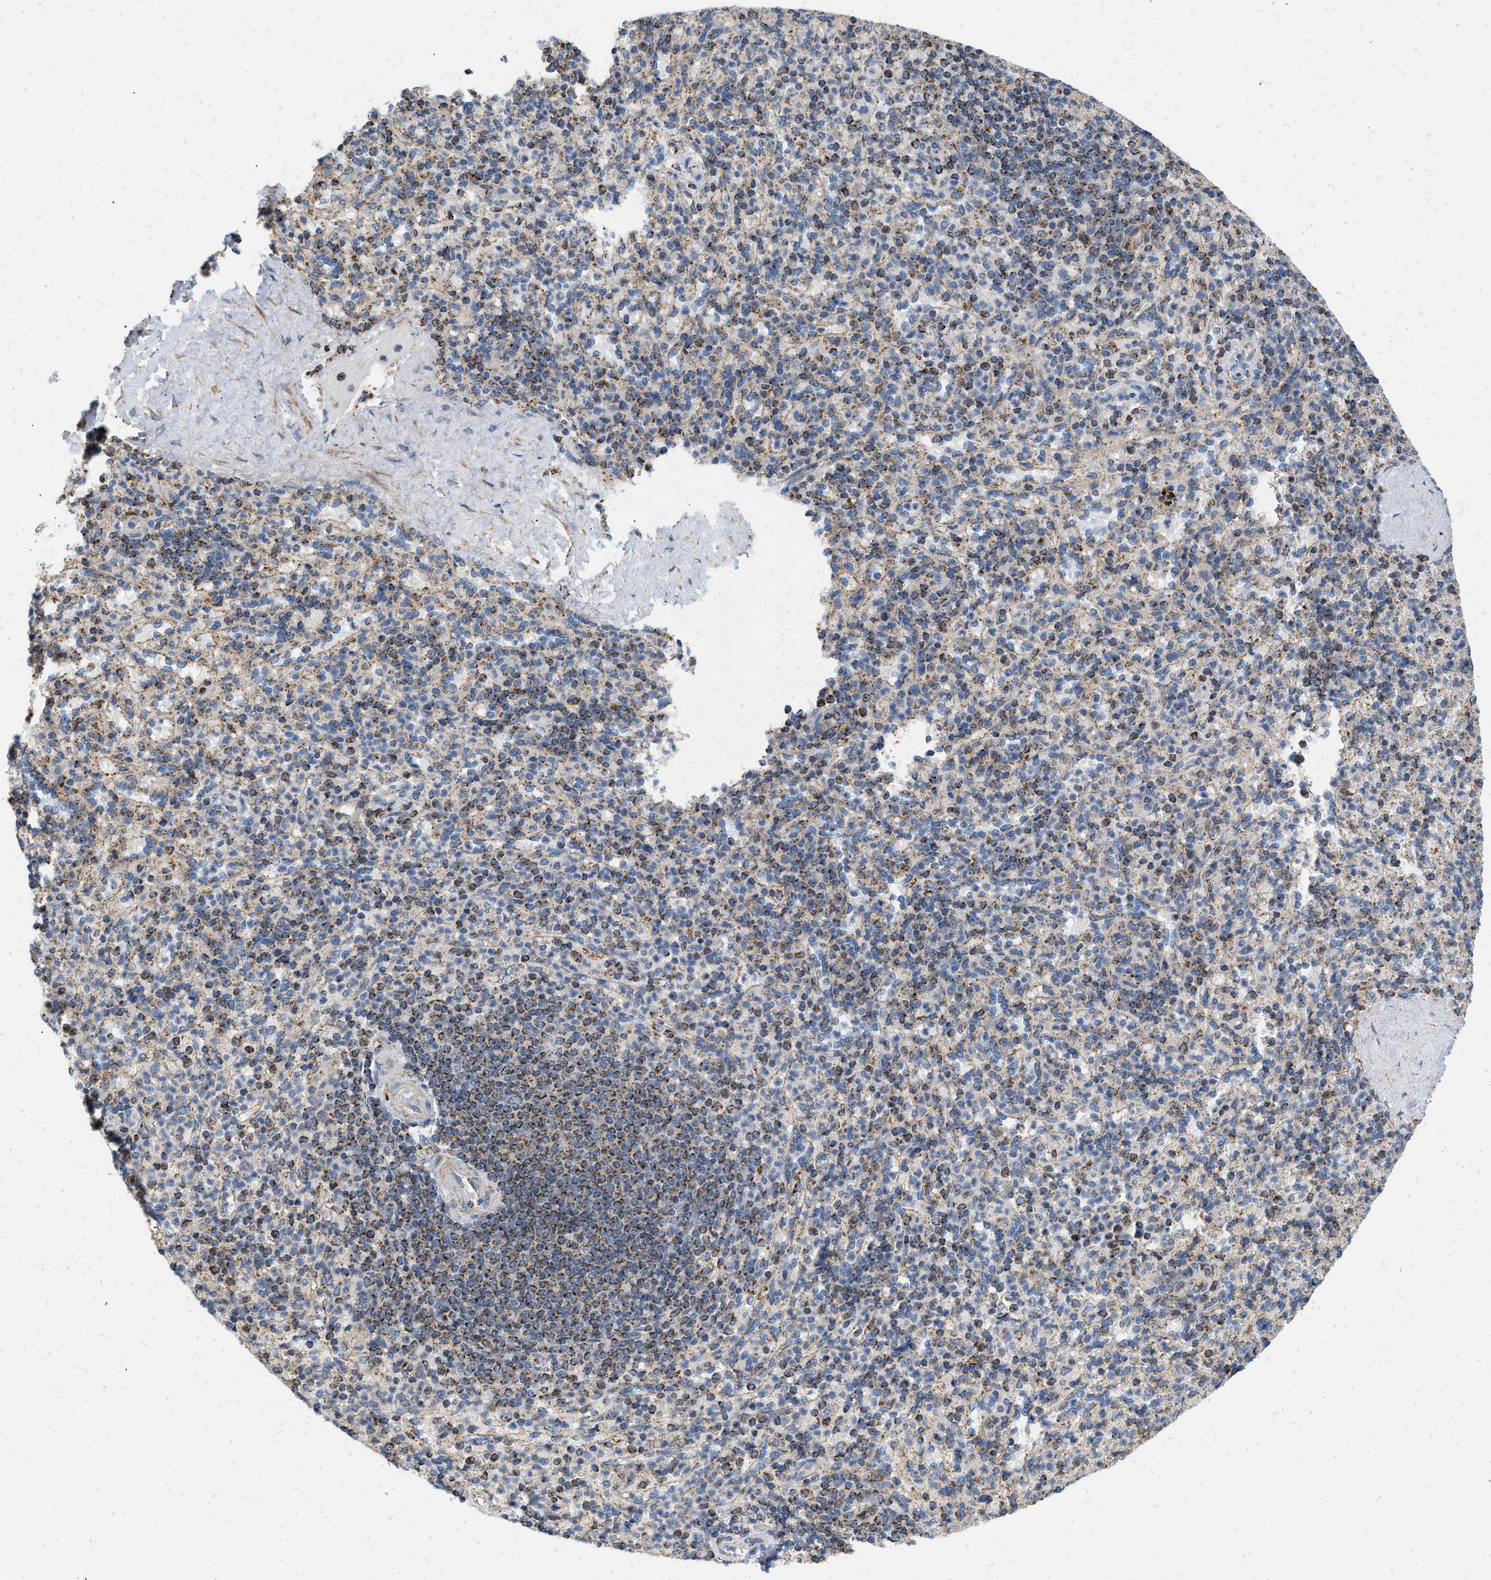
{"staining": {"intensity": "strong", "quantity": "25%-75%", "location": "cytoplasmic/membranous"}, "tissue": "spleen", "cell_type": "Cells in red pulp", "image_type": "normal", "snomed": [{"axis": "morphology", "description": "Normal tissue, NOS"}, {"axis": "topography", "description": "Spleen"}], "caption": "Immunohistochemistry (IHC) (DAB (3,3'-diaminobenzidine)) staining of benign human spleen reveals strong cytoplasmic/membranous protein staining in about 25%-75% of cells in red pulp. Immunohistochemistry stains the protein of interest in brown and the nuclei are stained blue.", "gene": "GRB10", "patient": {"sex": "male", "age": 36}}